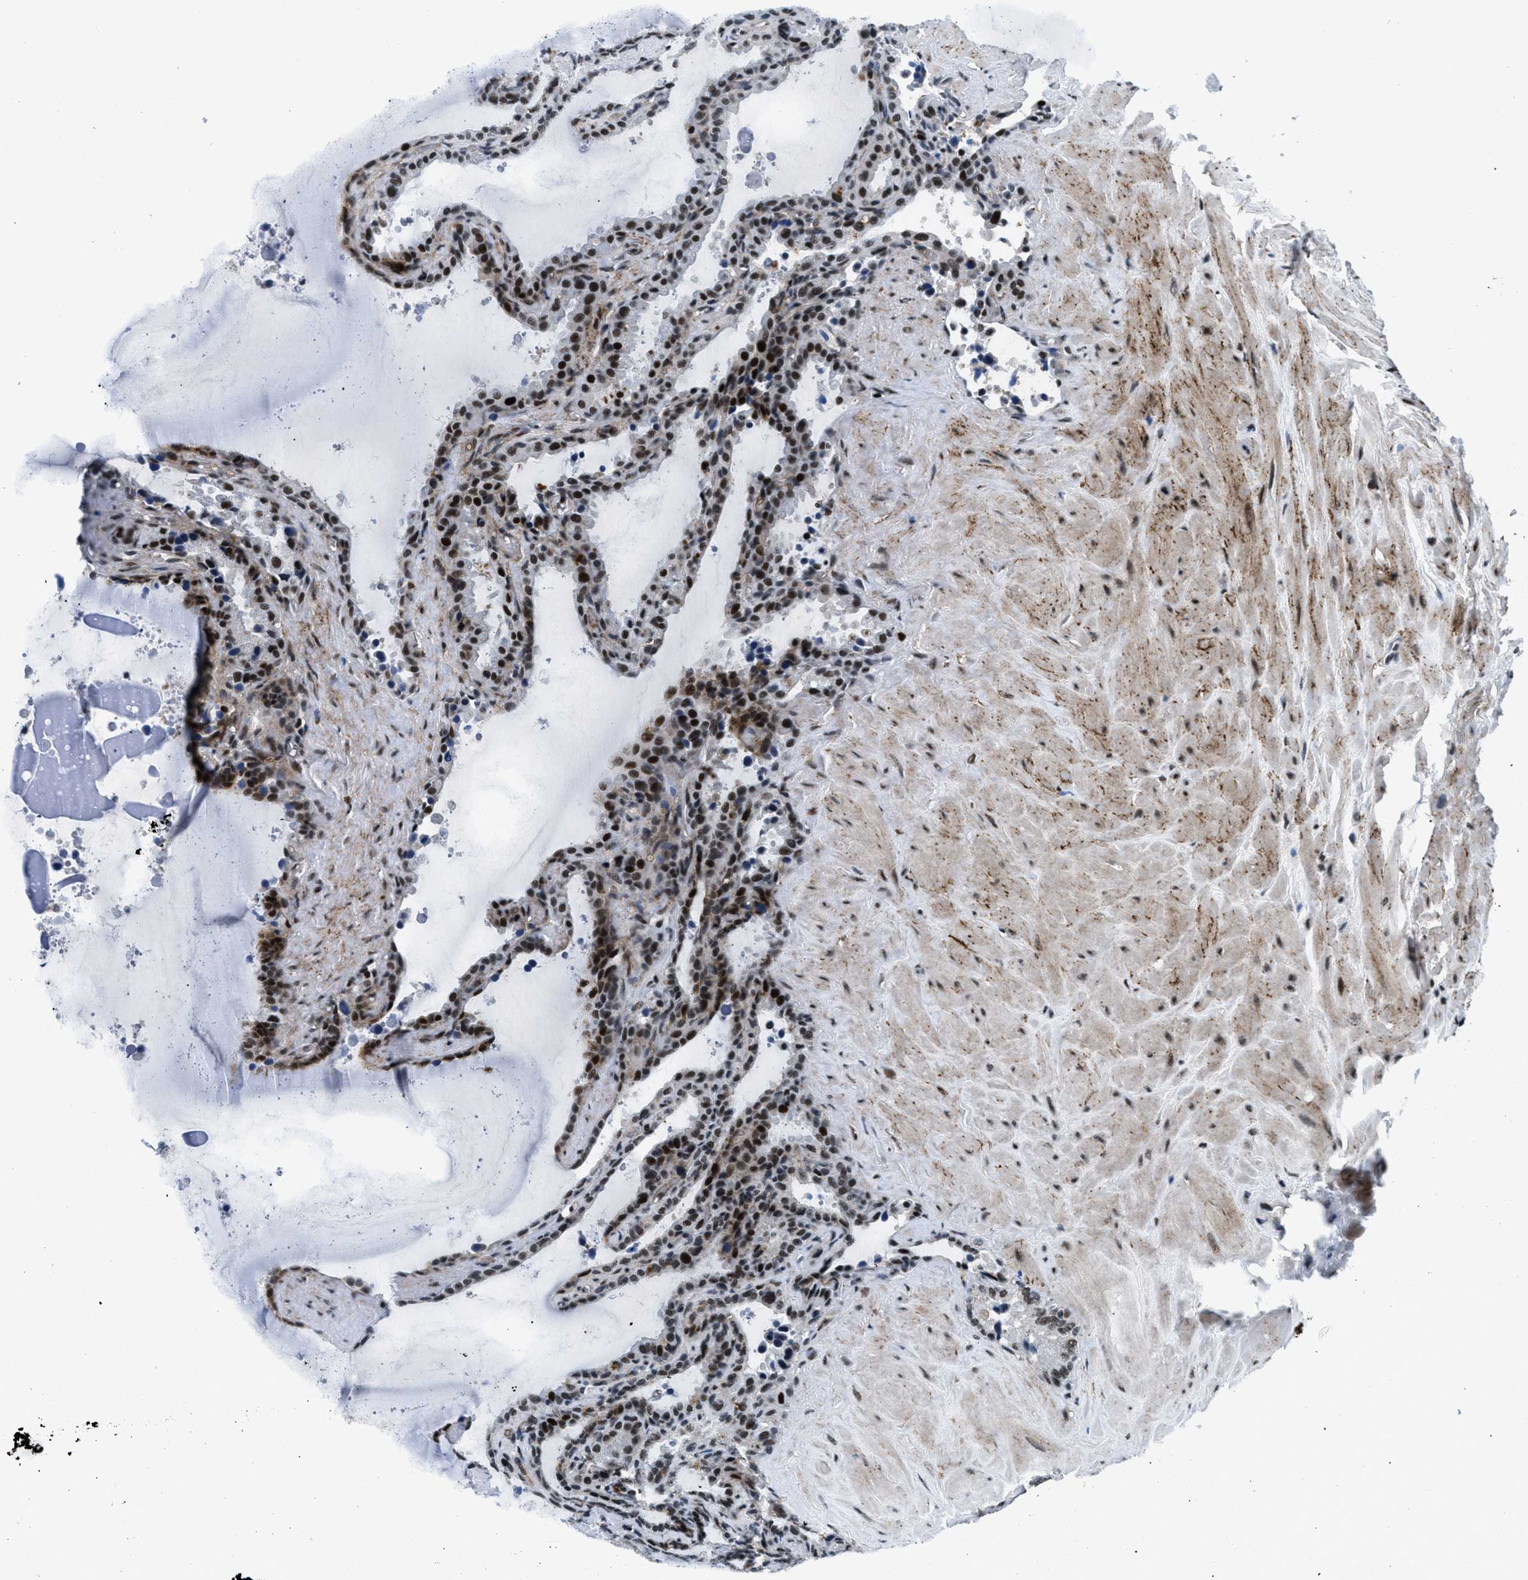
{"staining": {"intensity": "strong", "quantity": ">75%", "location": "nuclear"}, "tissue": "seminal vesicle", "cell_type": "Glandular cells", "image_type": "normal", "snomed": [{"axis": "morphology", "description": "Normal tissue, NOS"}, {"axis": "topography", "description": "Seminal veicle"}], "caption": "A high amount of strong nuclear staining is identified in approximately >75% of glandular cells in normal seminal vesicle.", "gene": "SMARCB1", "patient": {"sex": "male", "age": 46}}